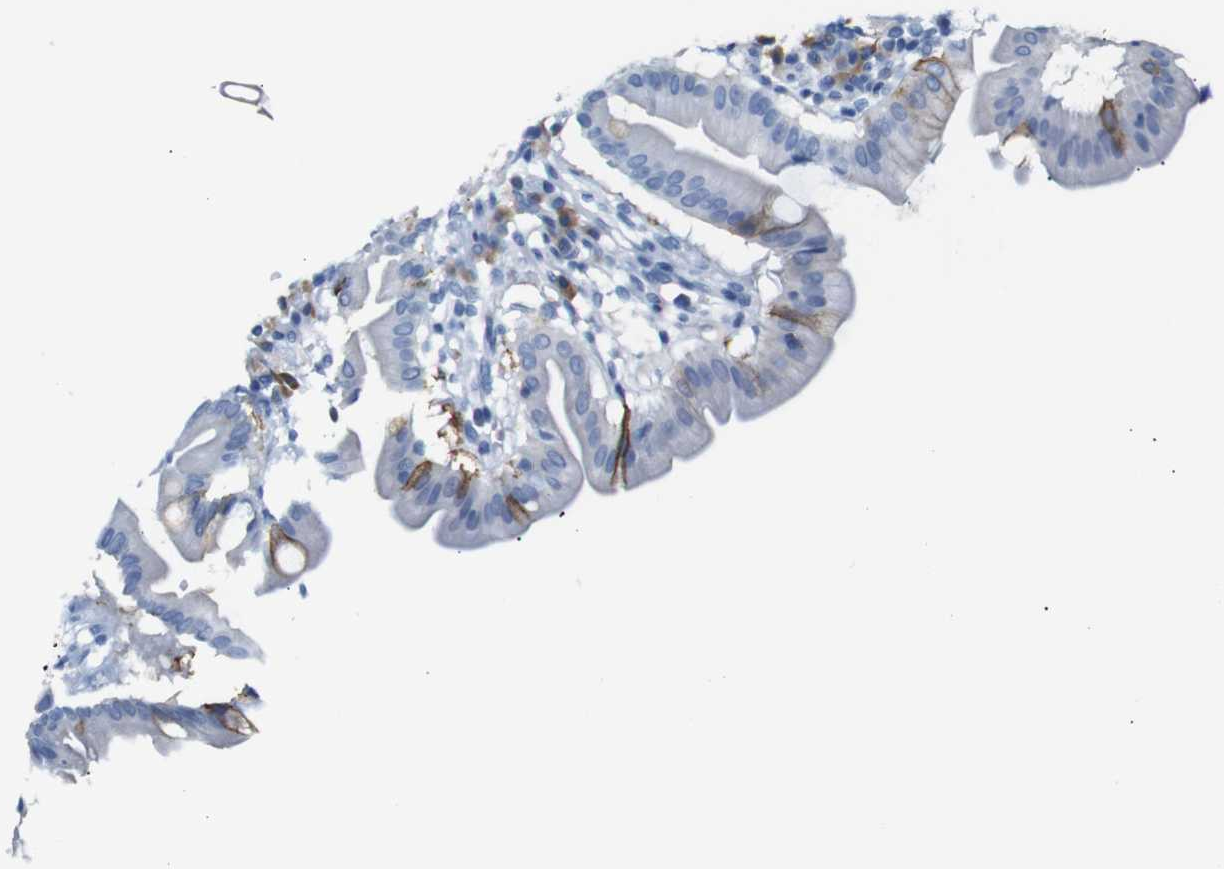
{"staining": {"intensity": "negative", "quantity": "none", "location": "none"}, "tissue": "duodenum", "cell_type": "Glandular cells", "image_type": "normal", "snomed": [{"axis": "morphology", "description": "Normal tissue, NOS"}, {"axis": "topography", "description": "Duodenum"}], "caption": "This is an immunohistochemistry histopathology image of benign human duodenum. There is no expression in glandular cells.", "gene": "ERVMER34", "patient": {"sex": "male", "age": 50}}